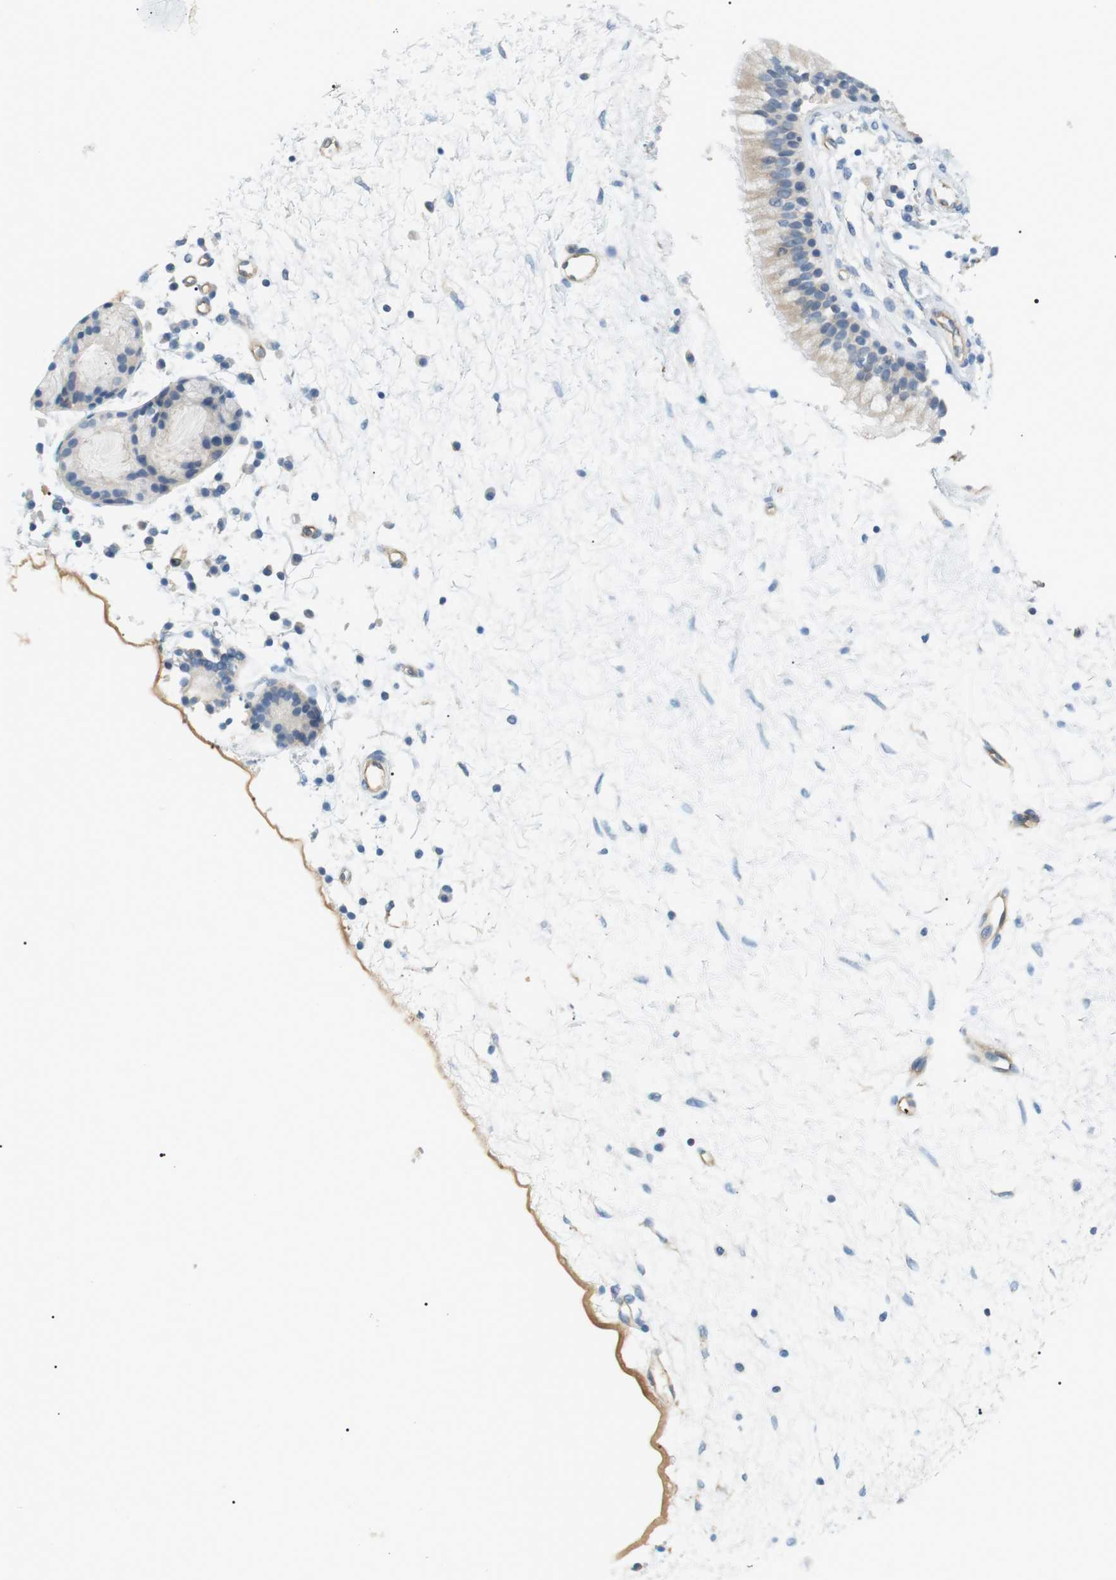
{"staining": {"intensity": "negative", "quantity": "none", "location": "none"}, "tissue": "nasopharynx", "cell_type": "Respiratory epithelial cells", "image_type": "normal", "snomed": [{"axis": "morphology", "description": "Normal tissue, NOS"}, {"axis": "topography", "description": "Nasopharynx"}], "caption": "IHC of benign nasopharynx exhibits no expression in respiratory epithelial cells. Brightfield microscopy of IHC stained with DAB (3,3'-diaminobenzidine) (brown) and hematoxylin (blue), captured at high magnification.", "gene": "ADCY10", "patient": {"sex": "male", "age": 21}}